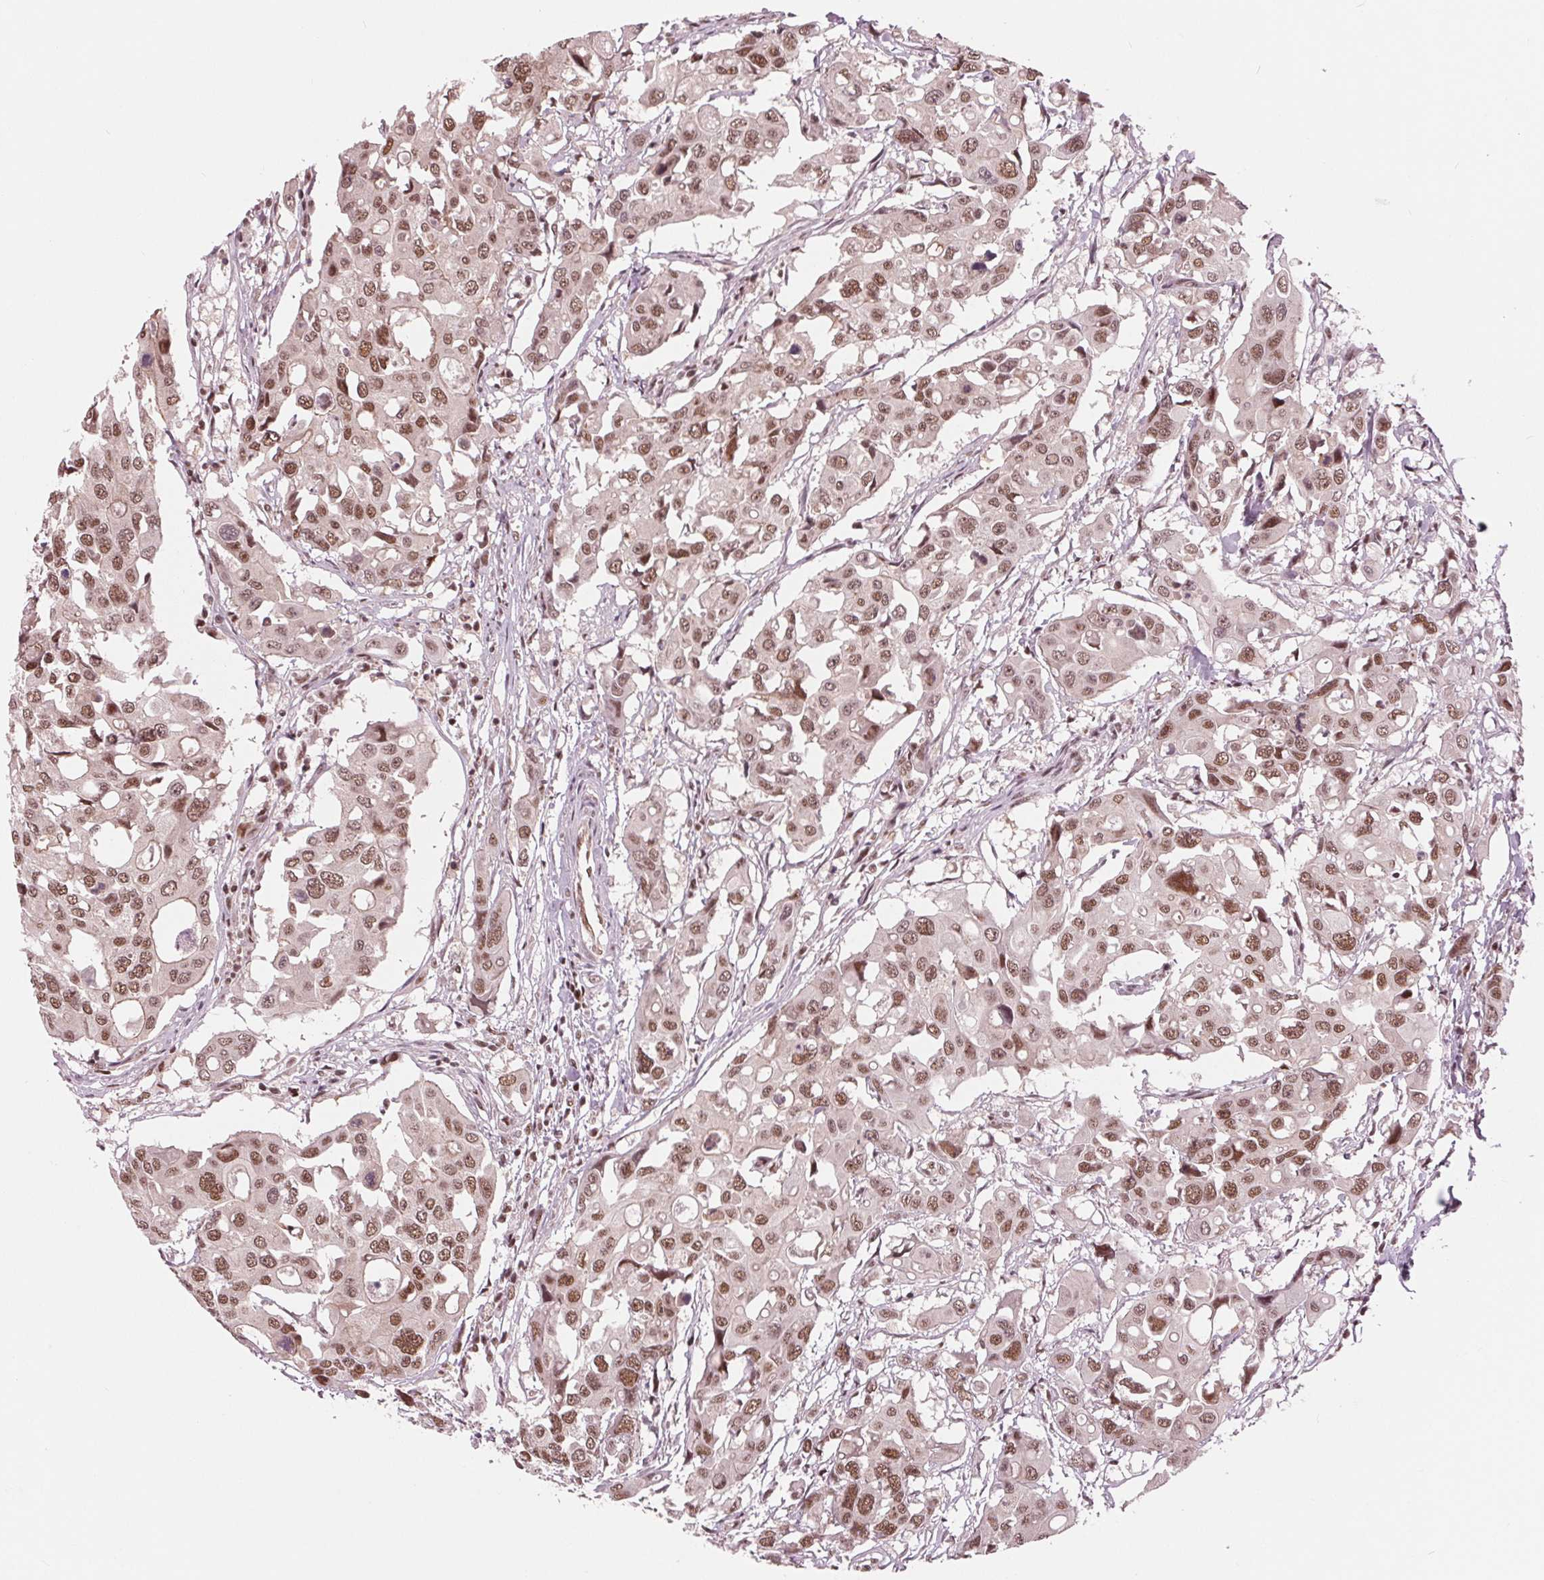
{"staining": {"intensity": "moderate", "quantity": ">75%", "location": "nuclear"}, "tissue": "colorectal cancer", "cell_type": "Tumor cells", "image_type": "cancer", "snomed": [{"axis": "morphology", "description": "Adenocarcinoma, NOS"}, {"axis": "topography", "description": "Colon"}], "caption": "Protein expression analysis of human colorectal cancer (adenocarcinoma) reveals moderate nuclear staining in about >75% of tumor cells.", "gene": "LSM2", "patient": {"sex": "male", "age": 77}}